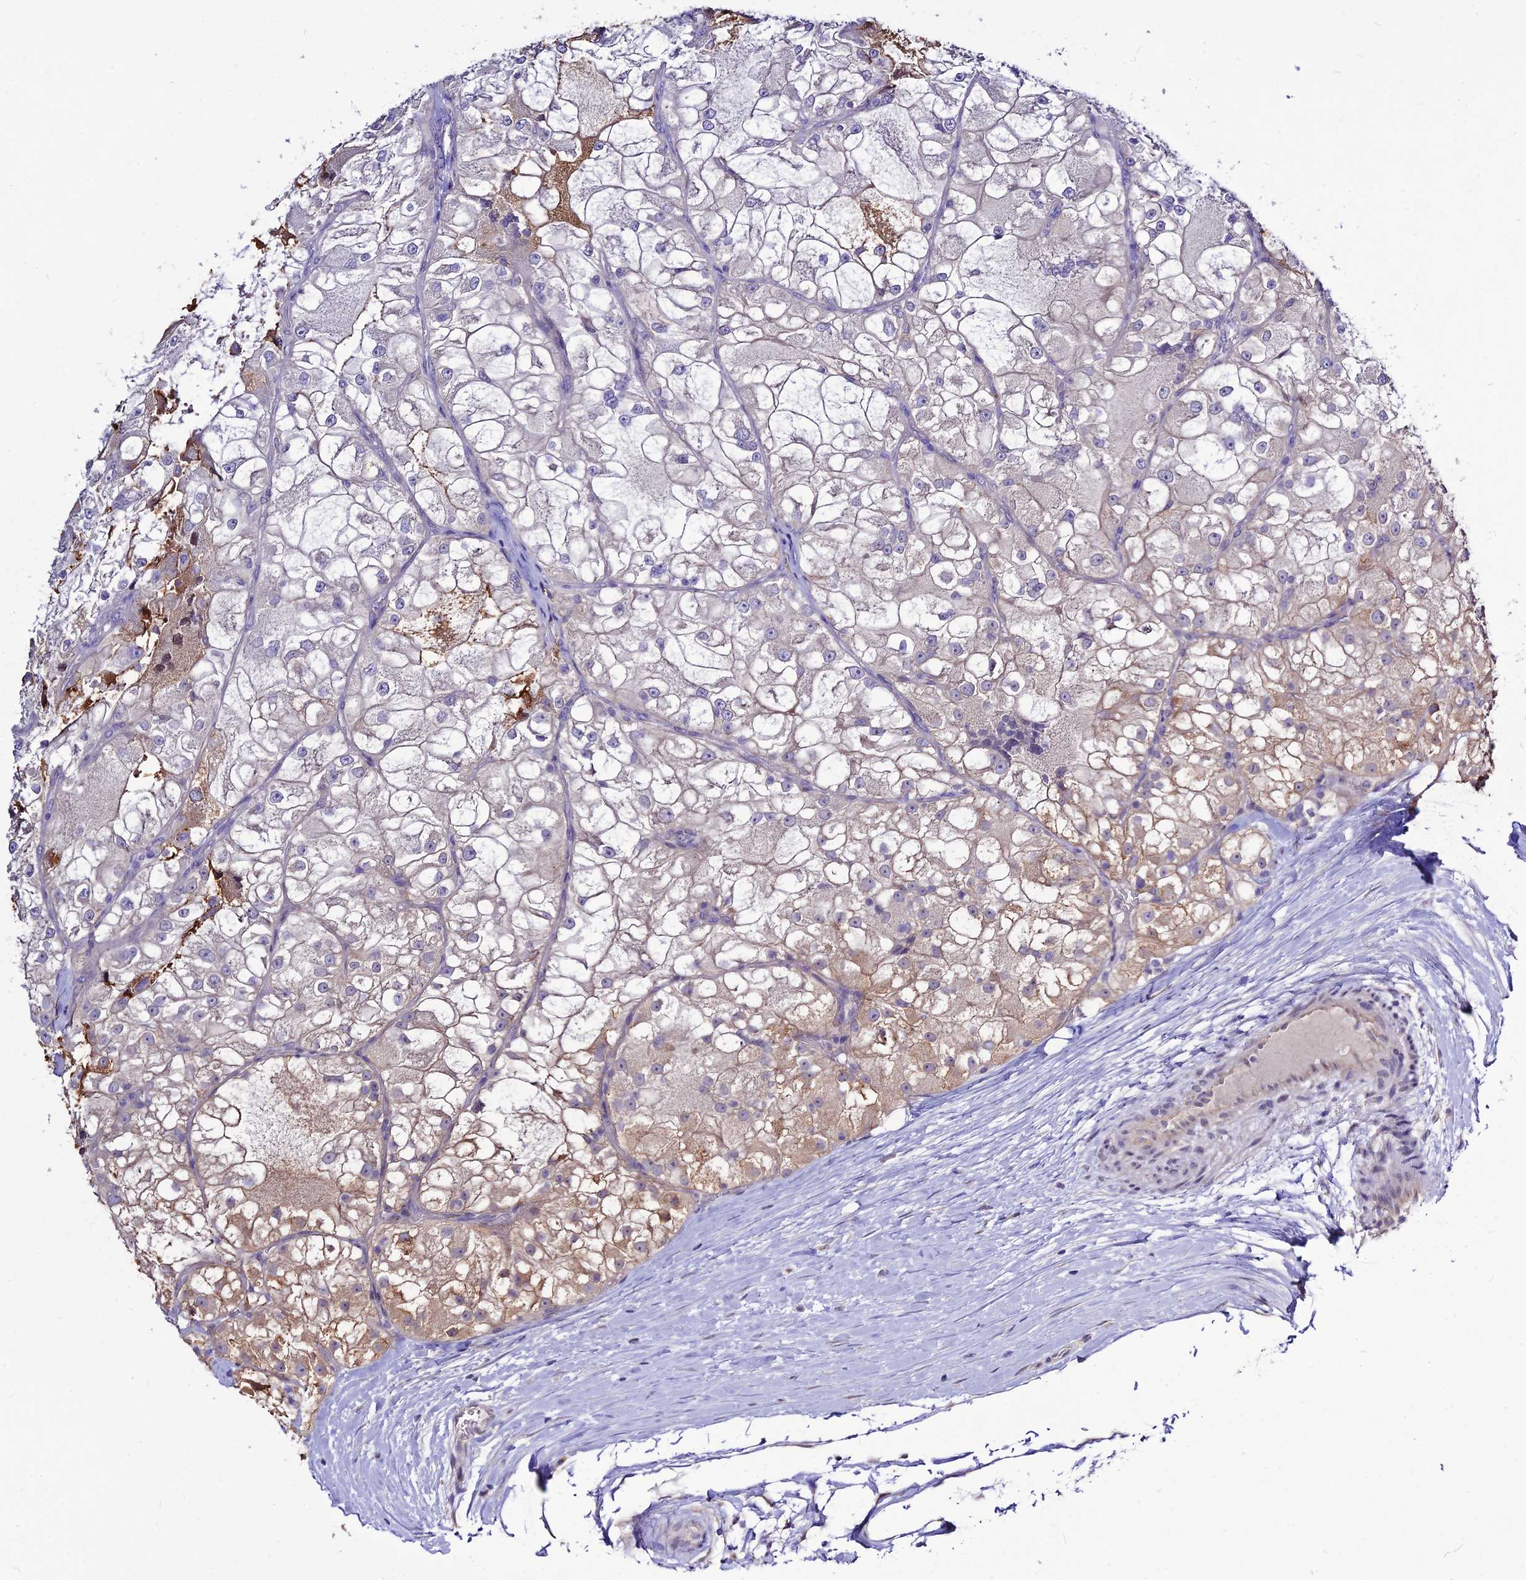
{"staining": {"intensity": "moderate", "quantity": "<25%", "location": "cytoplasmic/membranous"}, "tissue": "renal cancer", "cell_type": "Tumor cells", "image_type": "cancer", "snomed": [{"axis": "morphology", "description": "Adenocarcinoma, NOS"}, {"axis": "topography", "description": "Kidney"}], "caption": "The immunohistochemical stain shows moderate cytoplasmic/membranous positivity in tumor cells of adenocarcinoma (renal) tissue.", "gene": "CZIB", "patient": {"sex": "female", "age": 72}}